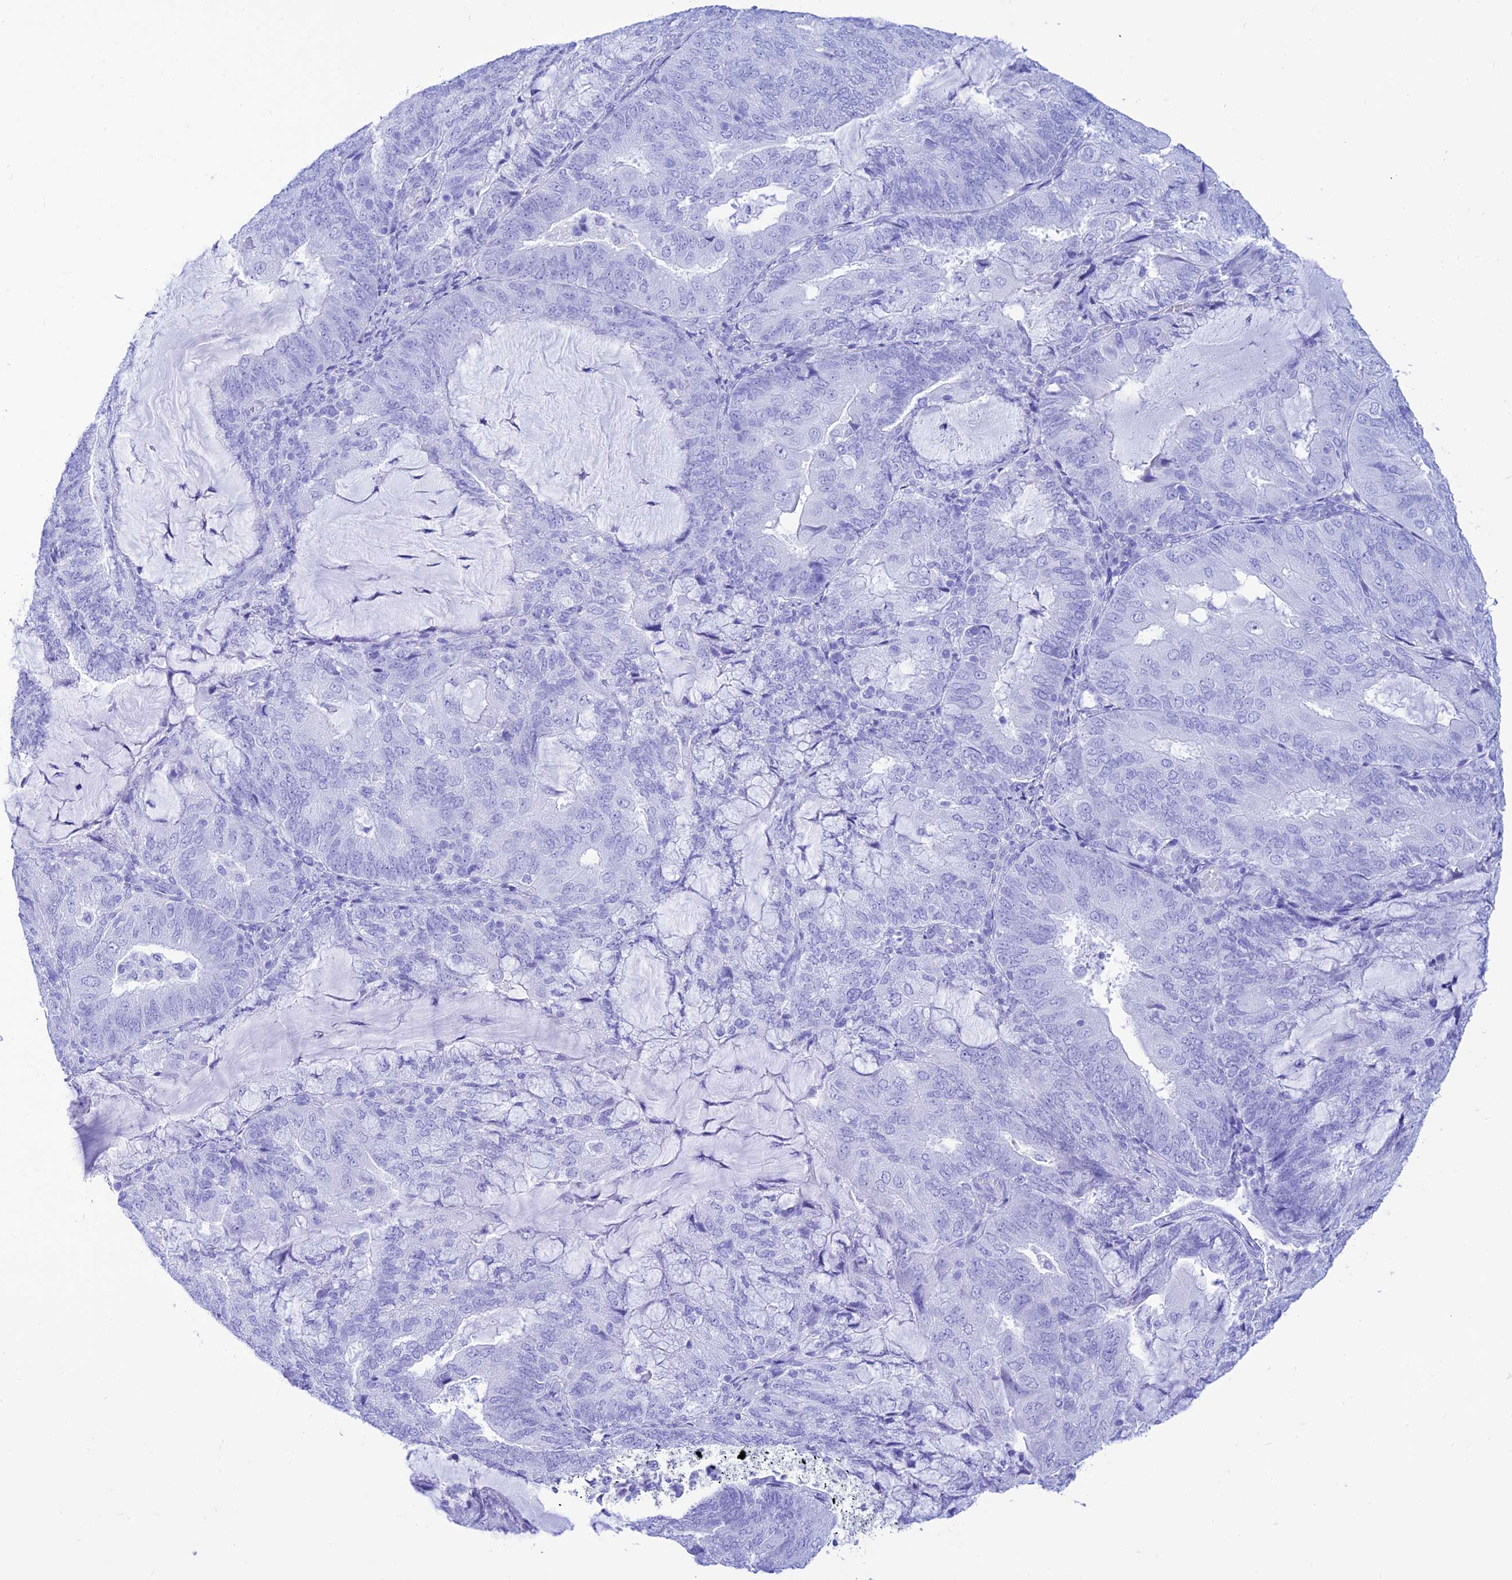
{"staining": {"intensity": "negative", "quantity": "none", "location": "none"}, "tissue": "endometrial cancer", "cell_type": "Tumor cells", "image_type": "cancer", "snomed": [{"axis": "morphology", "description": "Adenocarcinoma, NOS"}, {"axis": "topography", "description": "Endometrium"}], "caption": "Micrograph shows no significant protein staining in tumor cells of endometrial cancer (adenocarcinoma).", "gene": "PRNP", "patient": {"sex": "female", "age": 81}}